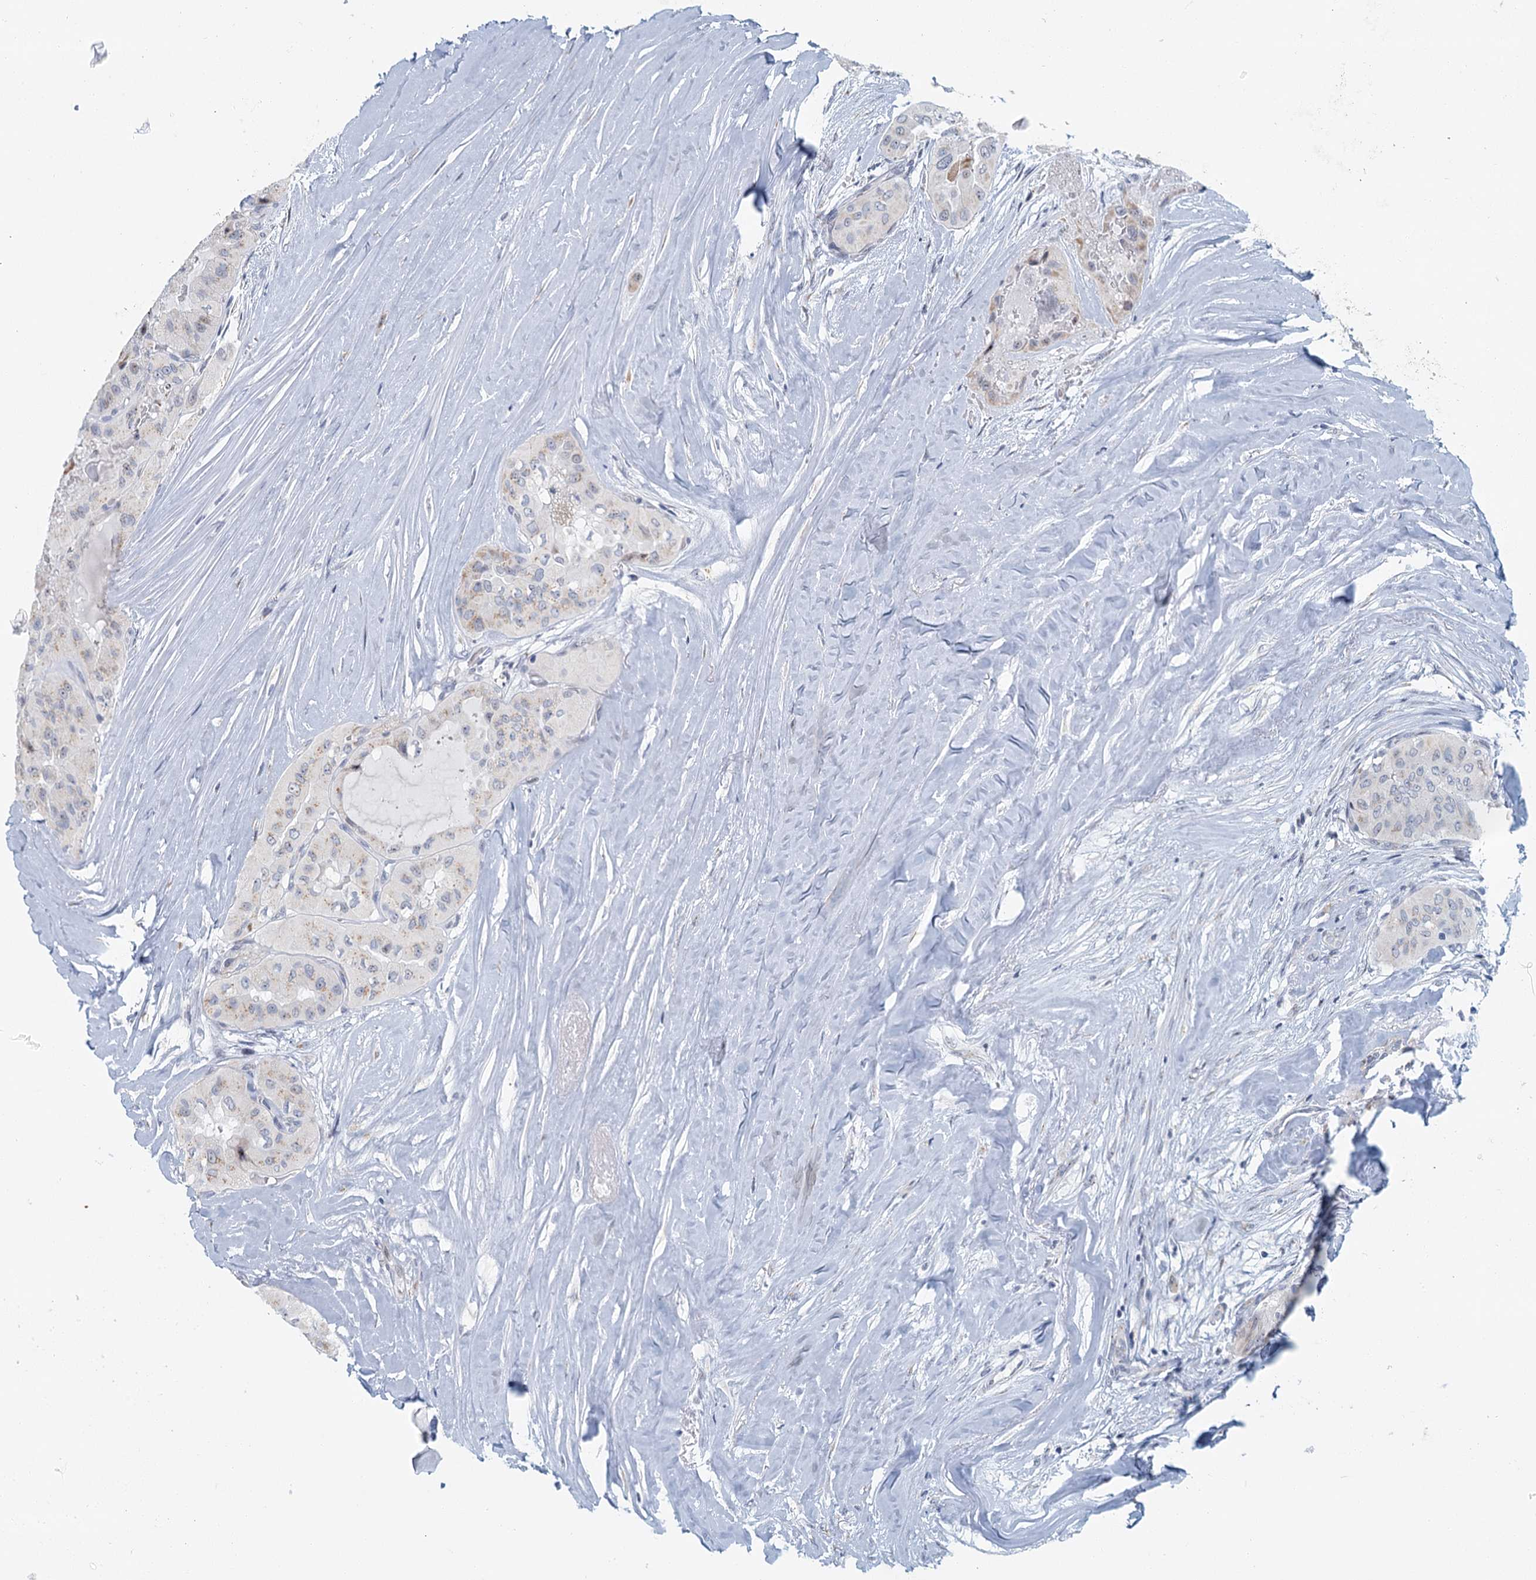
{"staining": {"intensity": "negative", "quantity": "none", "location": "none"}, "tissue": "thyroid cancer", "cell_type": "Tumor cells", "image_type": "cancer", "snomed": [{"axis": "morphology", "description": "Papillary adenocarcinoma, NOS"}, {"axis": "topography", "description": "Thyroid gland"}], "caption": "A micrograph of thyroid cancer stained for a protein shows no brown staining in tumor cells.", "gene": "ZNF527", "patient": {"sex": "female", "age": 59}}